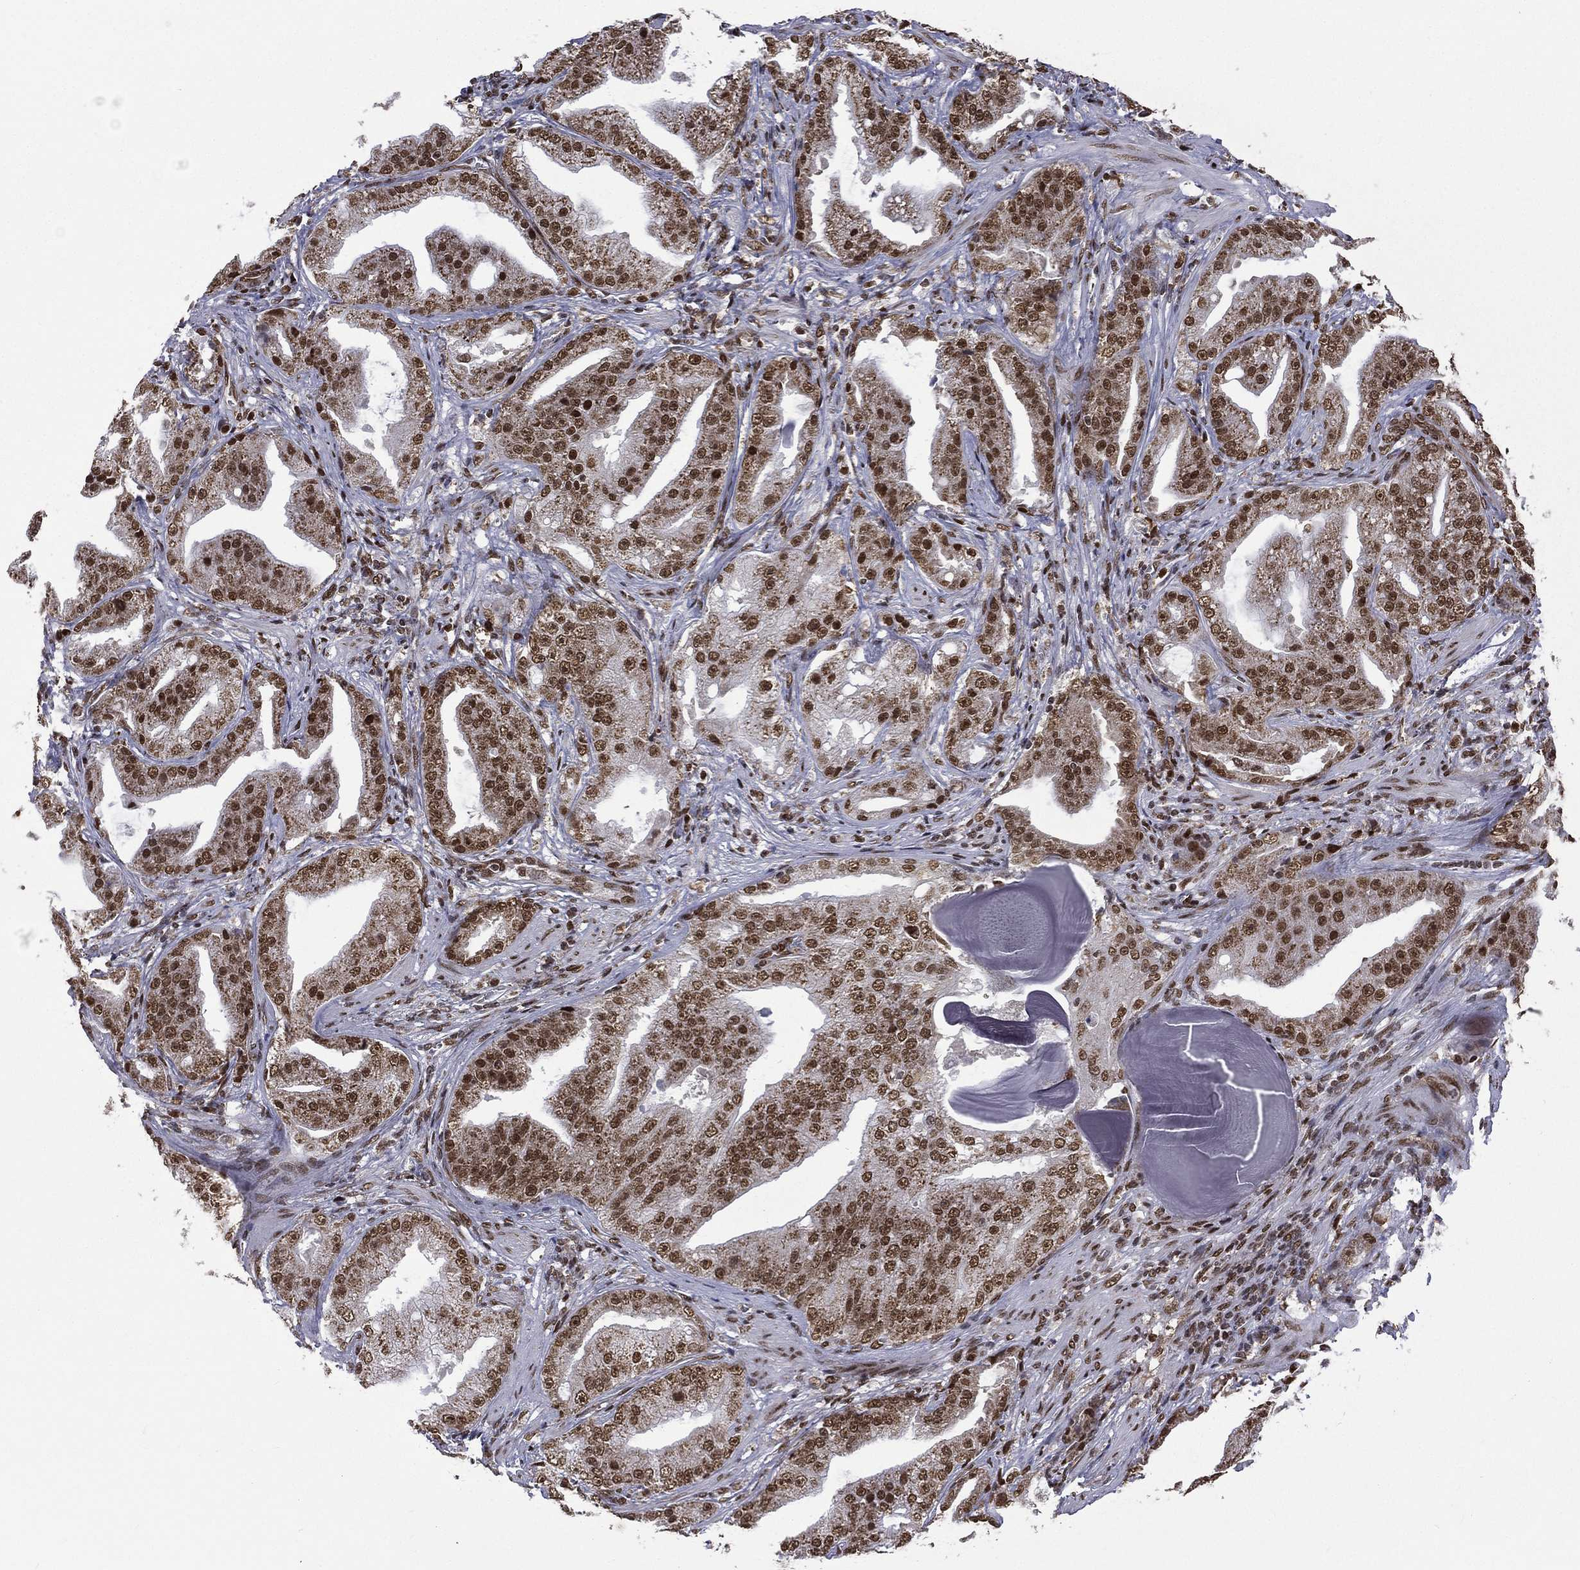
{"staining": {"intensity": "strong", "quantity": ">75%", "location": "cytoplasmic/membranous,nuclear"}, "tissue": "prostate cancer", "cell_type": "Tumor cells", "image_type": "cancer", "snomed": [{"axis": "morphology", "description": "Adenocarcinoma, Low grade"}, {"axis": "topography", "description": "Prostate"}], "caption": "Immunohistochemistry (IHC) staining of prostate cancer (adenocarcinoma (low-grade)), which reveals high levels of strong cytoplasmic/membranous and nuclear staining in approximately >75% of tumor cells indicating strong cytoplasmic/membranous and nuclear protein staining. The staining was performed using DAB (3,3'-diaminobenzidine) (brown) for protein detection and nuclei were counterstained in hematoxylin (blue).", "gene": "C5orf24", "patient": {"sex": "male", "age": 62}}